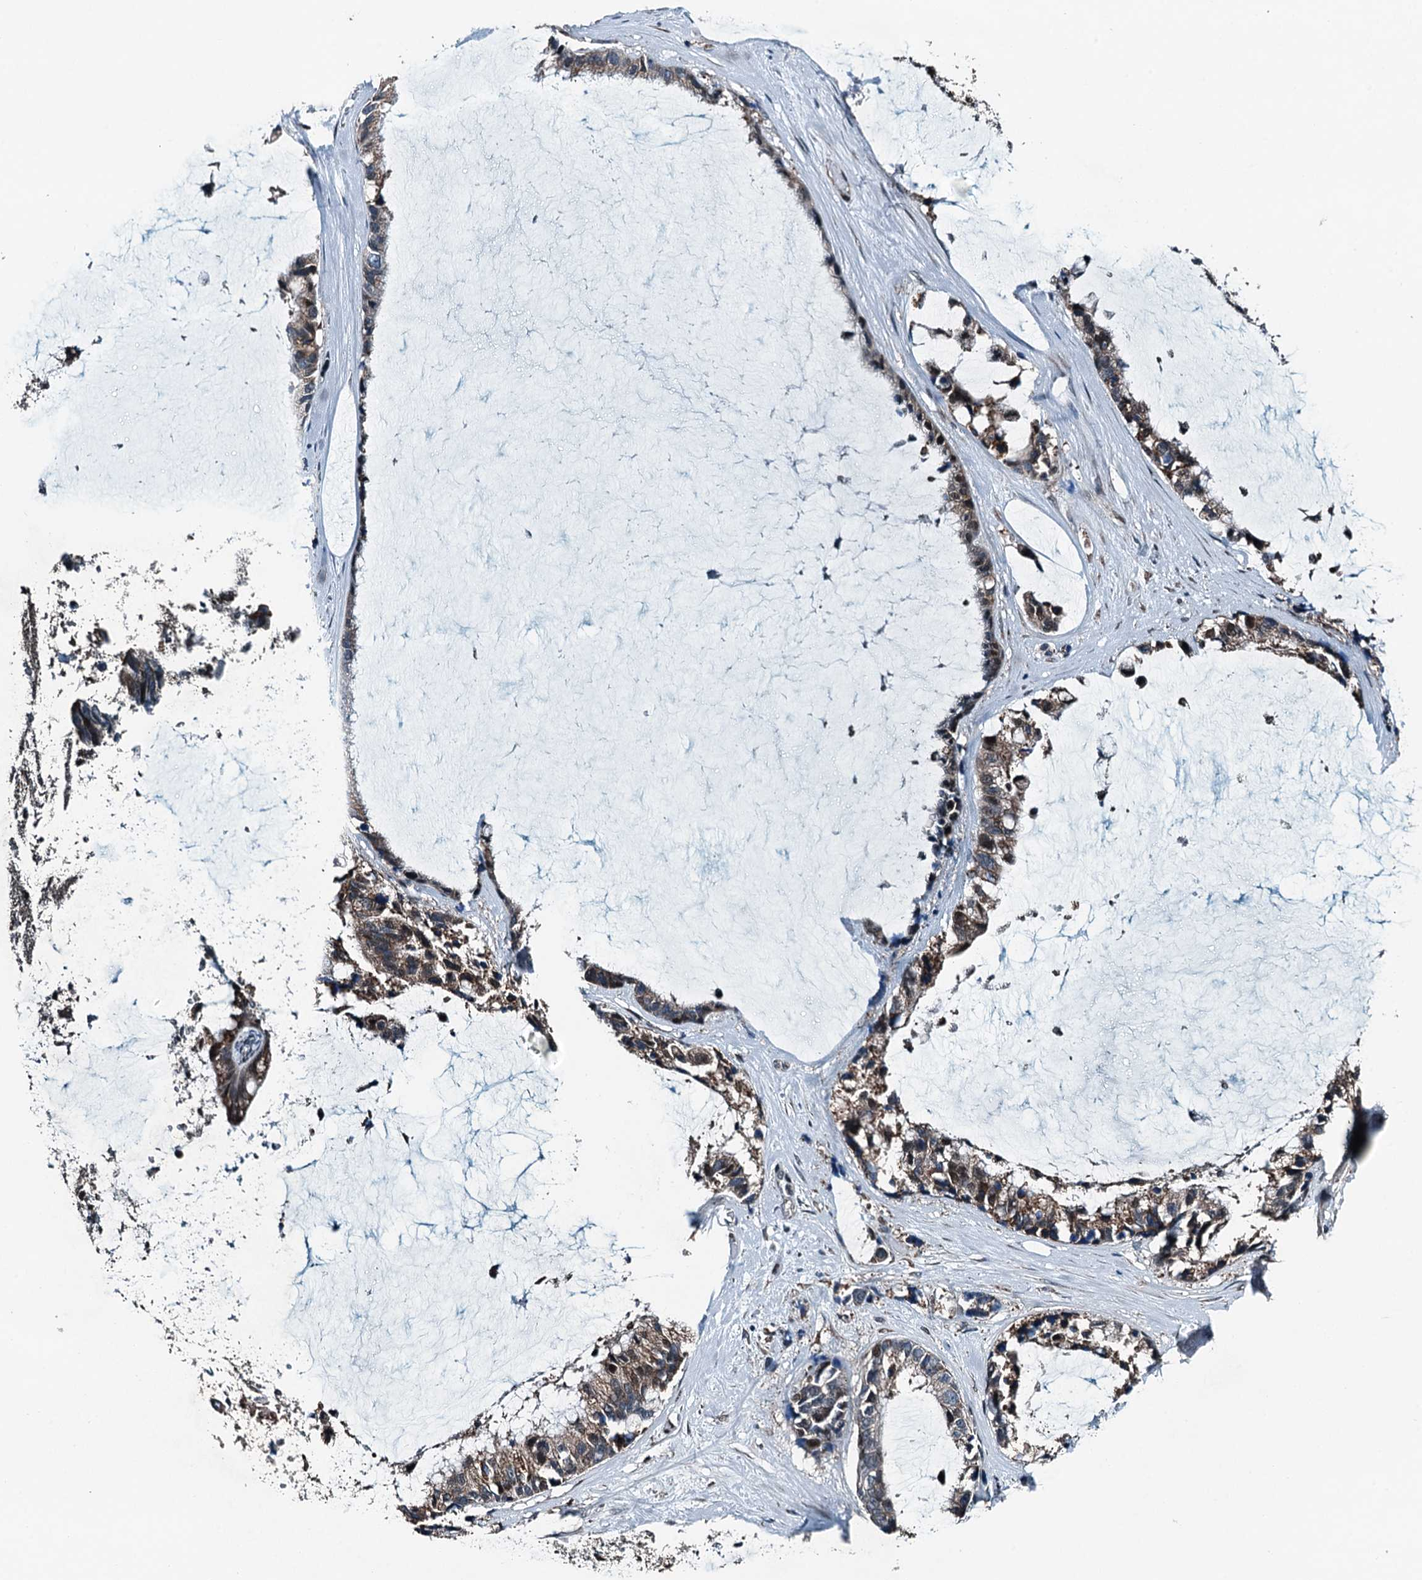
{"staining": {"intensity": "weak", "quantity": "25%-75%", "location": "cytoplasmic/membranous,nuclear"}, "tissue": "ovarian cancer", "cell_type": "Tumor cells", "image_type": "cancer", "snomed": [{"axis": "morphology", "description": "Cystadenocarcinoma, mucinous, NOS"}, {"axis": "topography", "description": "Ovary"}], "caption": "A low amount of weak cytoplasmic/membranous and nuclear staining is identified in approximately 25%-75% of tumor cells in ovarian cancer (mucinous cystadenocarcinoma) tissue. (brown staining indicates protein expression, while blue staining denotes nuclei).", "gene": "TAMALIN", "patient": {"sex": "female", "age": 39}}